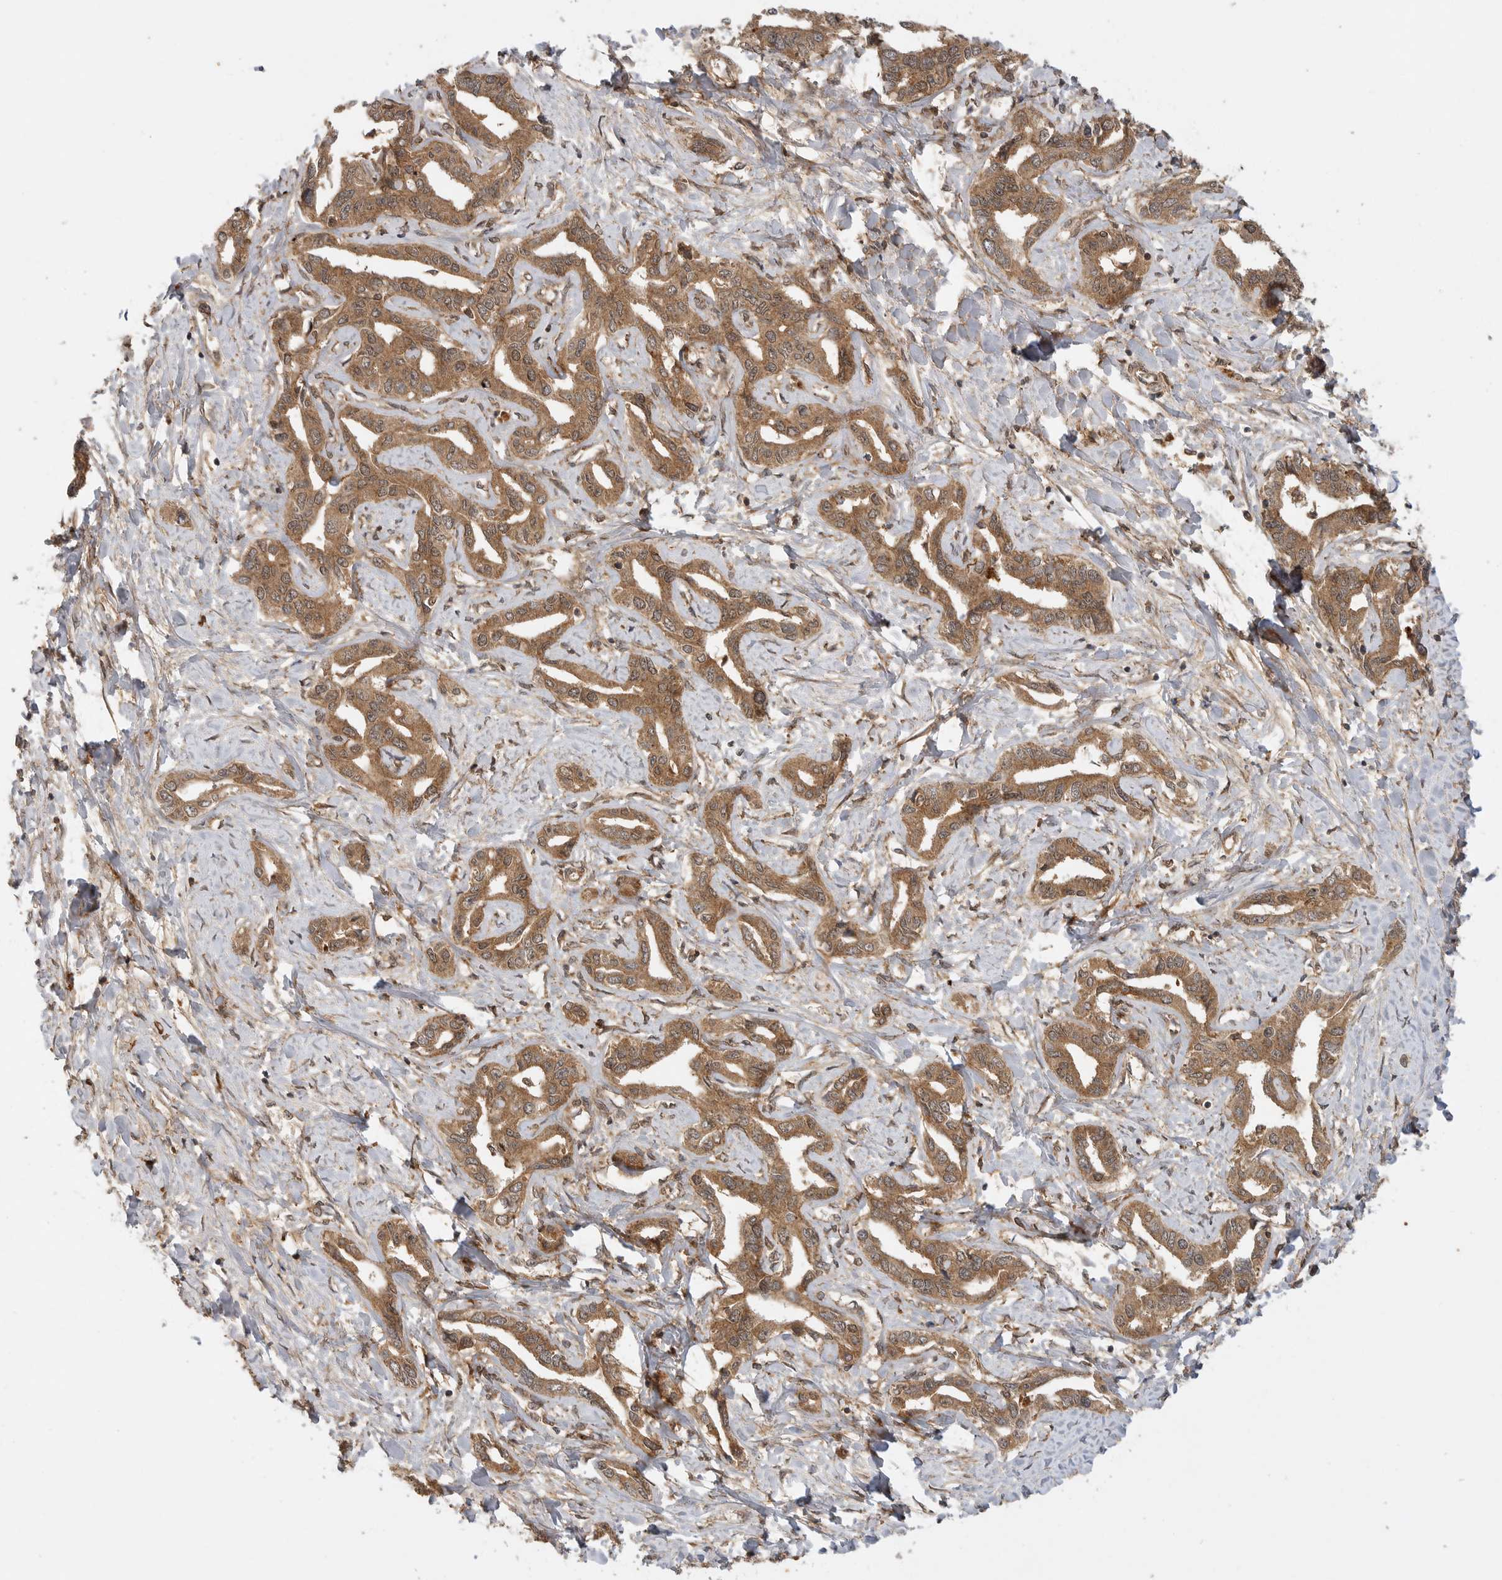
{"staining": {"intensity": "moderate", "quantity": ">75%", "location": "cytoplasmic/membranous"}, "tissue": "liver cancer", "cell_type": "Tumor cells", "image_type": "cancer", "snomed": [{"axis": "morphology", "description": "Cholangiocarcinoma"}, {"axis": "topography", "description": "Liver"}], "caption": "Tumor cells display moderate cytoplasmic/membranous expression in about >75% of cells in cholangiocarcinoma (liver).", "gene": "ICOSLG", "patient": {"sex": "male", "age": 59}}